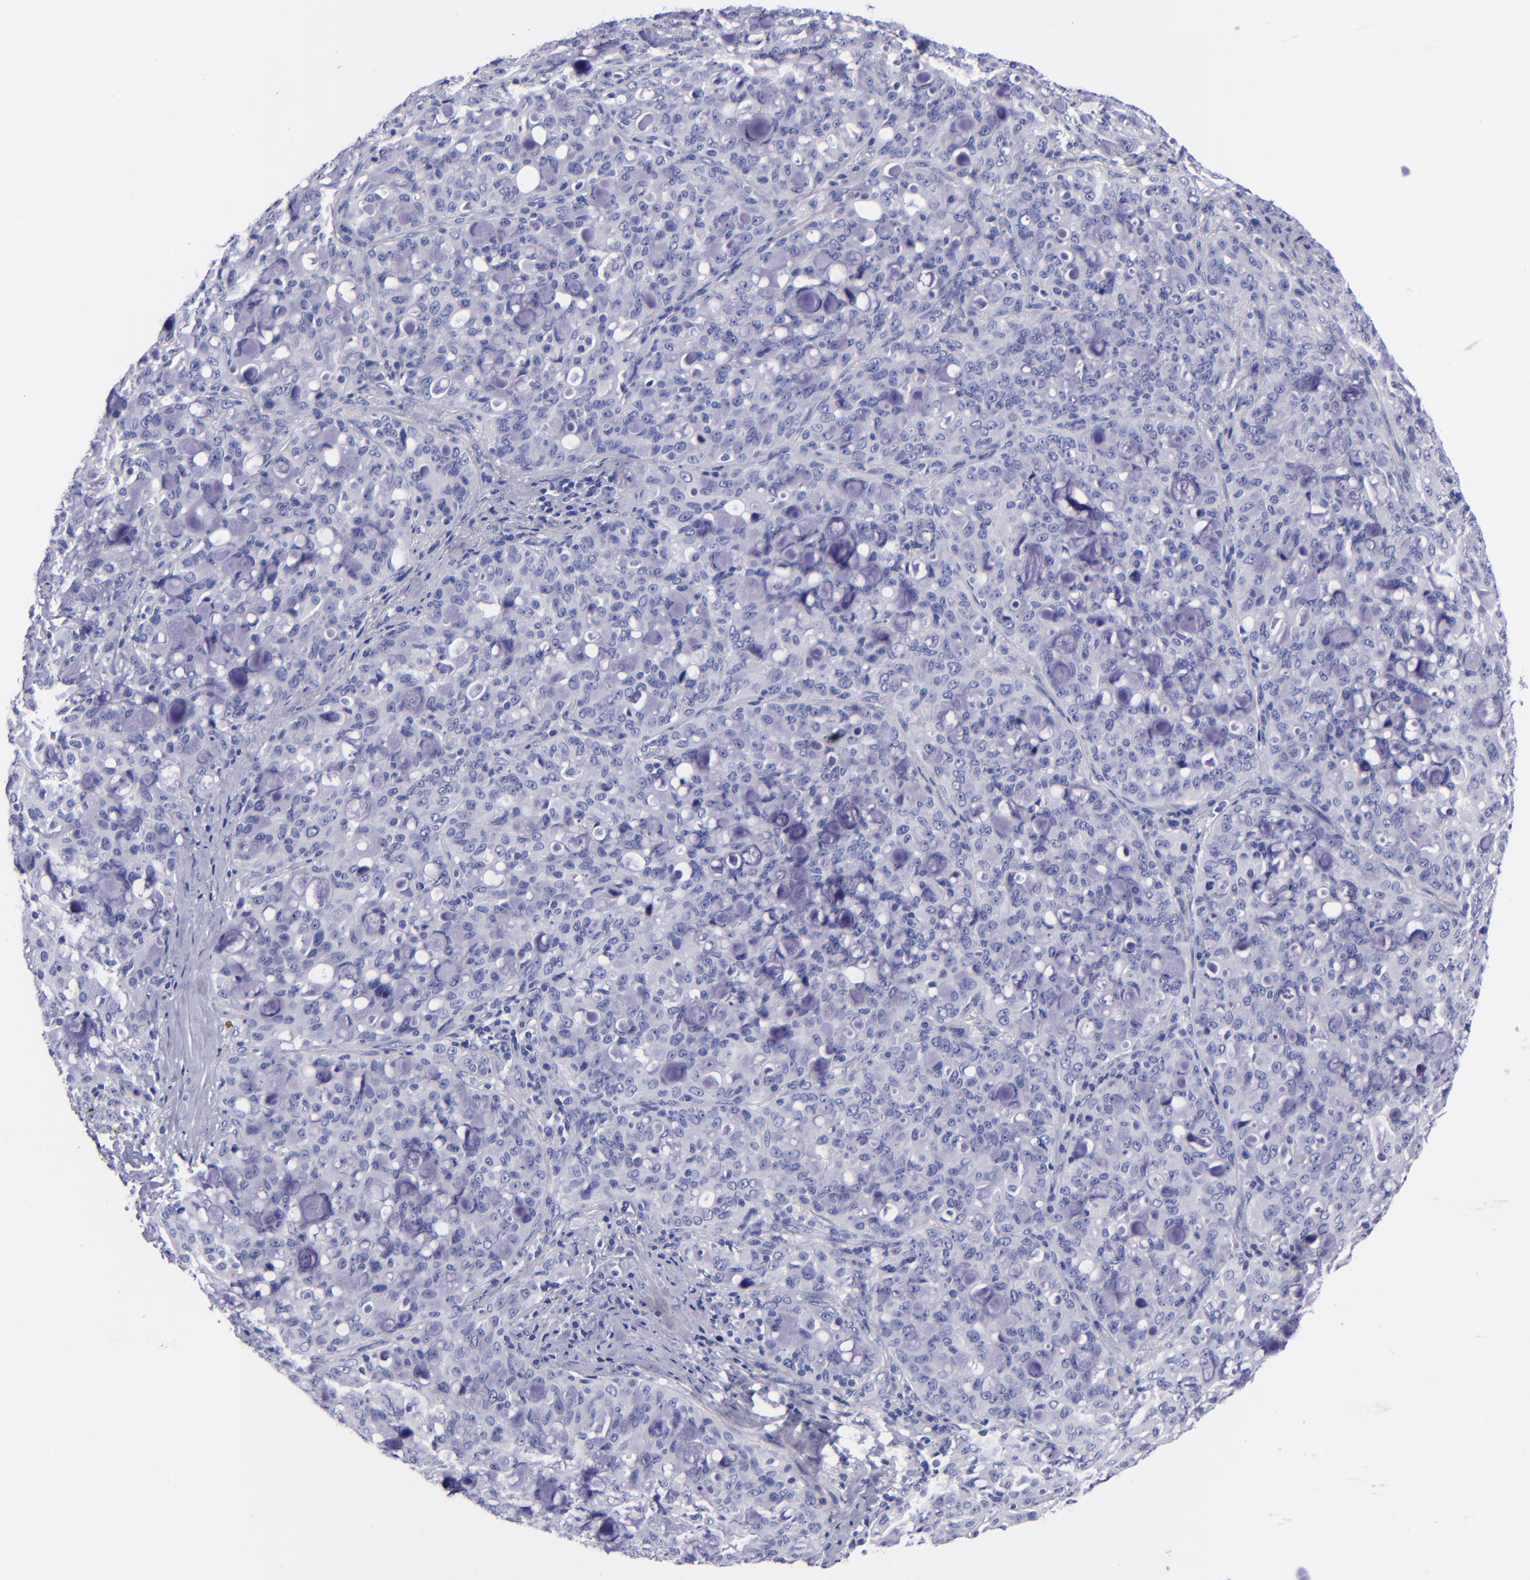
{"staining": {"intensity": "negative", "quantity": "none", "location": "none"}, "tissue": "lung cancer", "cell_type": "Tumor cells", "image_type": "cancer", "snomed": [{"axis": "morphology", "description": "Adenocarcinoma, NOS"}, {"axis": "topography", "description": "Lung"}], "caption": "IHC photomicrograph of neoplastic tissue: adenocarcinoma (lung) stained with DAB (3,3'-diaminobenzidine) exhibits no significant protein positivity in tumor cells.", "gene": "SV2A", "patient": {"sex": "female", "age": 44}}